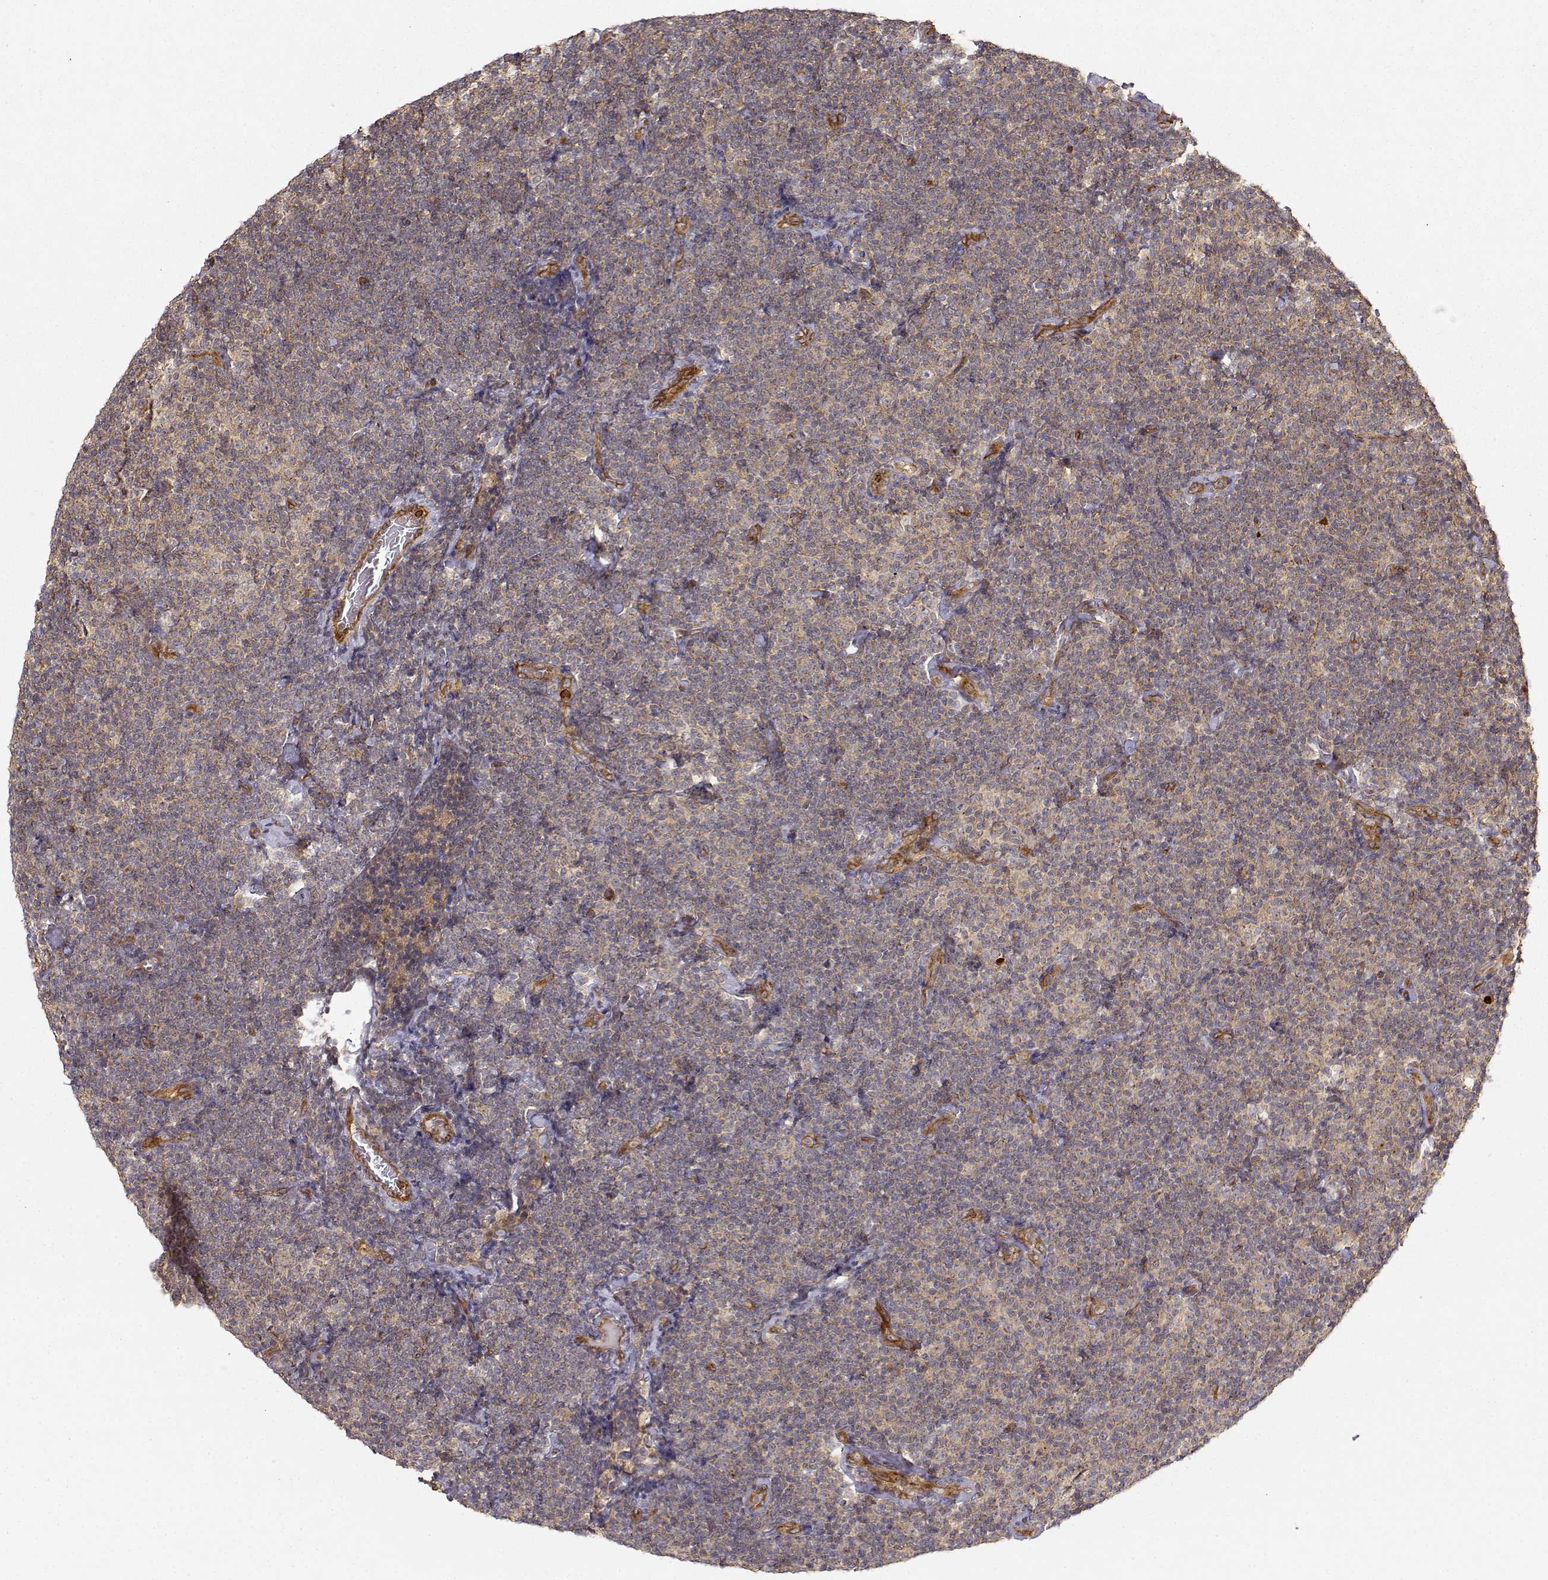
{"staining": {"intensity": "weak", "quantity": ">75%", "location": "cytoplasmic/membranous"}, "tissue": "lymphoma", "cell_type": "Tumor cells", "image_type": "cancer", "snomed": [{"axis": "morphology", "description": "Malignant lymphoma, non-Hodgkin's type, Low grade"}, {"axis": "topography", "description": "Lymph node"}], "caption": "Immunohistochemistry (IHC) staining of lymphoma, which displays low levels of weak cytoplasmic/membranous staining in about >75% of tumor cells indicating weak cytoplasmic/membranous protein expression. The staining was performed using DAB (brown) for protein detection and nuclei were counterstained in hematoxylin (blue).", "gene": "CDK5RAP2", "patient": {"sex": "male", "age": 81}}